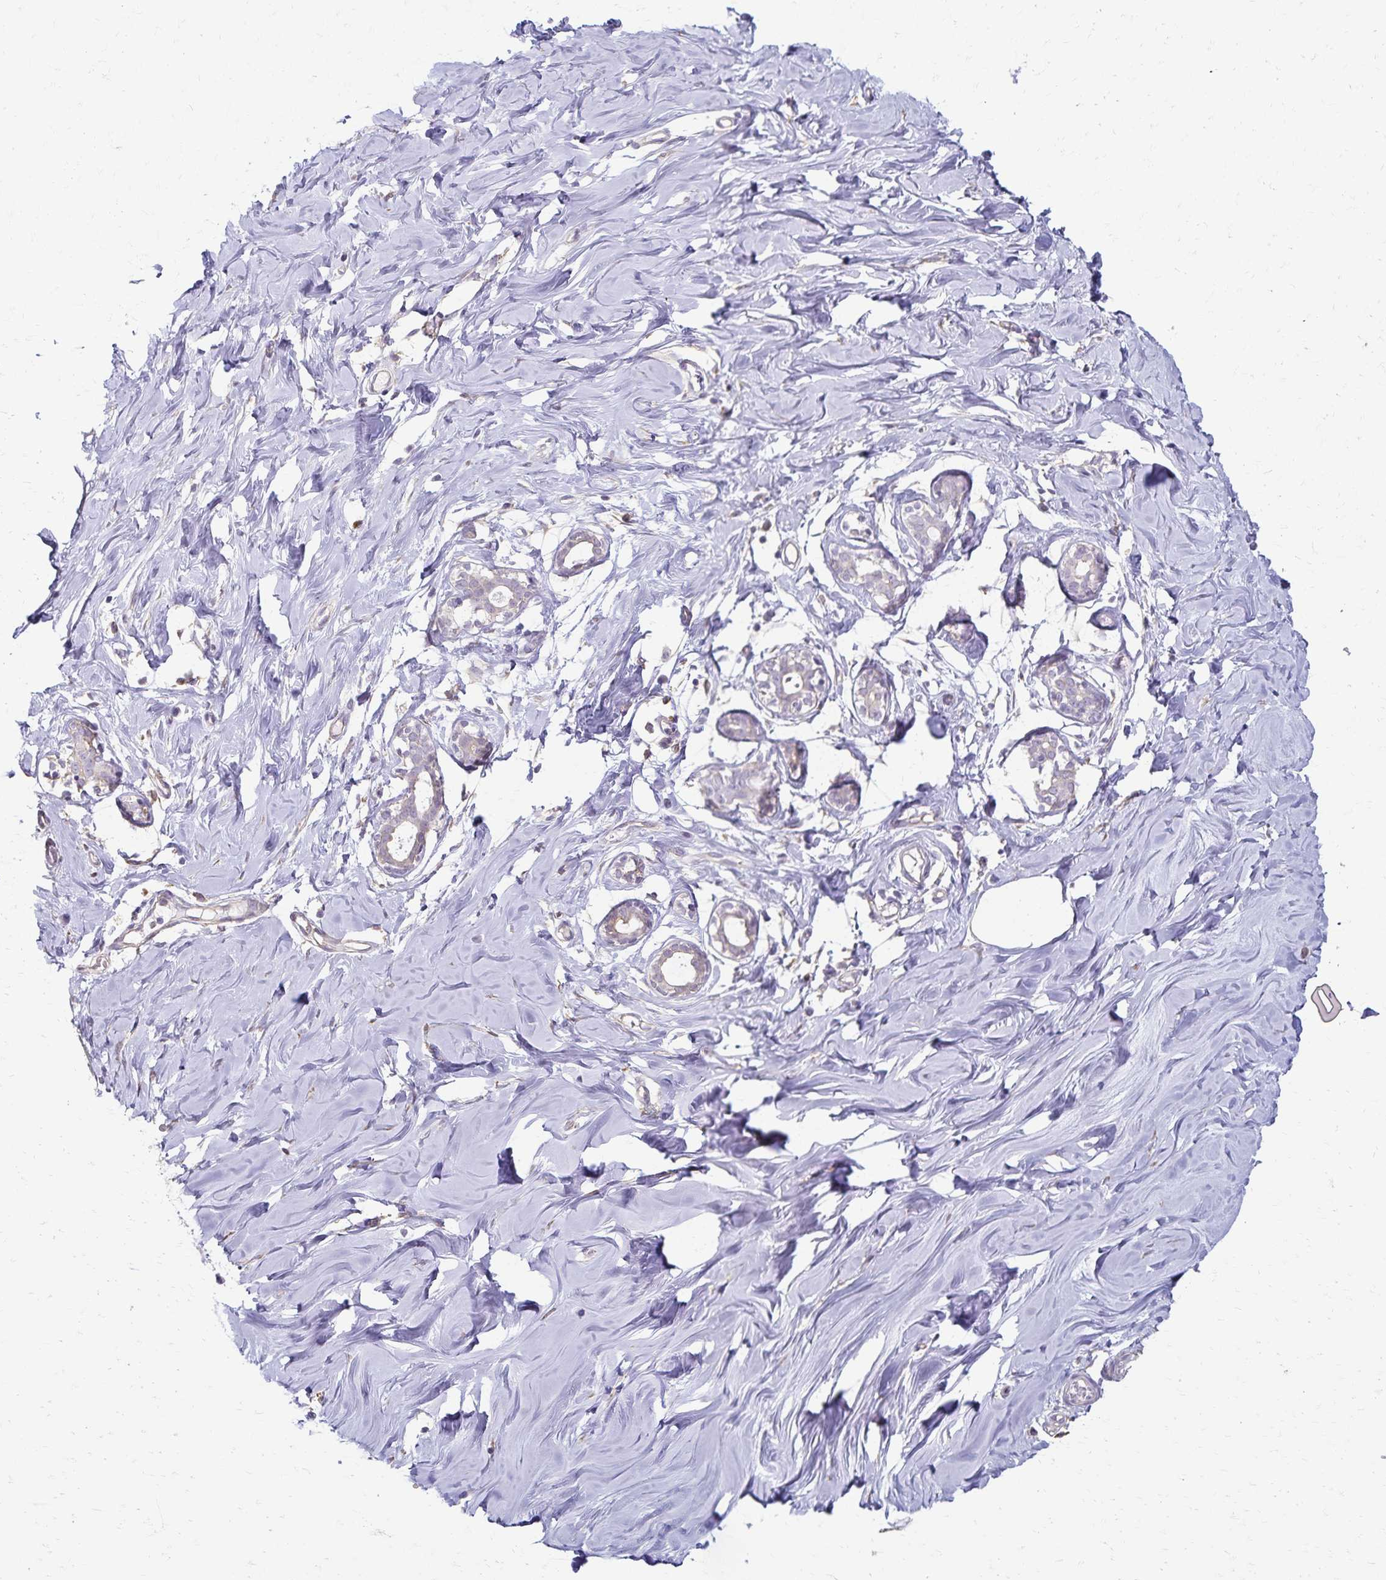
{"staining": {"intensity": "weak", "quantity": "<25%", "location": "cytoplasmic/membranous"}, "tissue": "breast", "cell_type": "Adipocytes", "image_type": "normal", "snomed": [{"axis": "morphology", "description": "Normal tissue, NOS"}, {"axis": "topography", "description": "Breast"}], "caption": "IHC image of normal breast stained for a protein (brown), which displays no expression in adipocytes. (DAB IHC visualized using brightfield microscopy, high magnification).", "gene": "KISS1", "patient": {"sex": "female", "age": 27}}